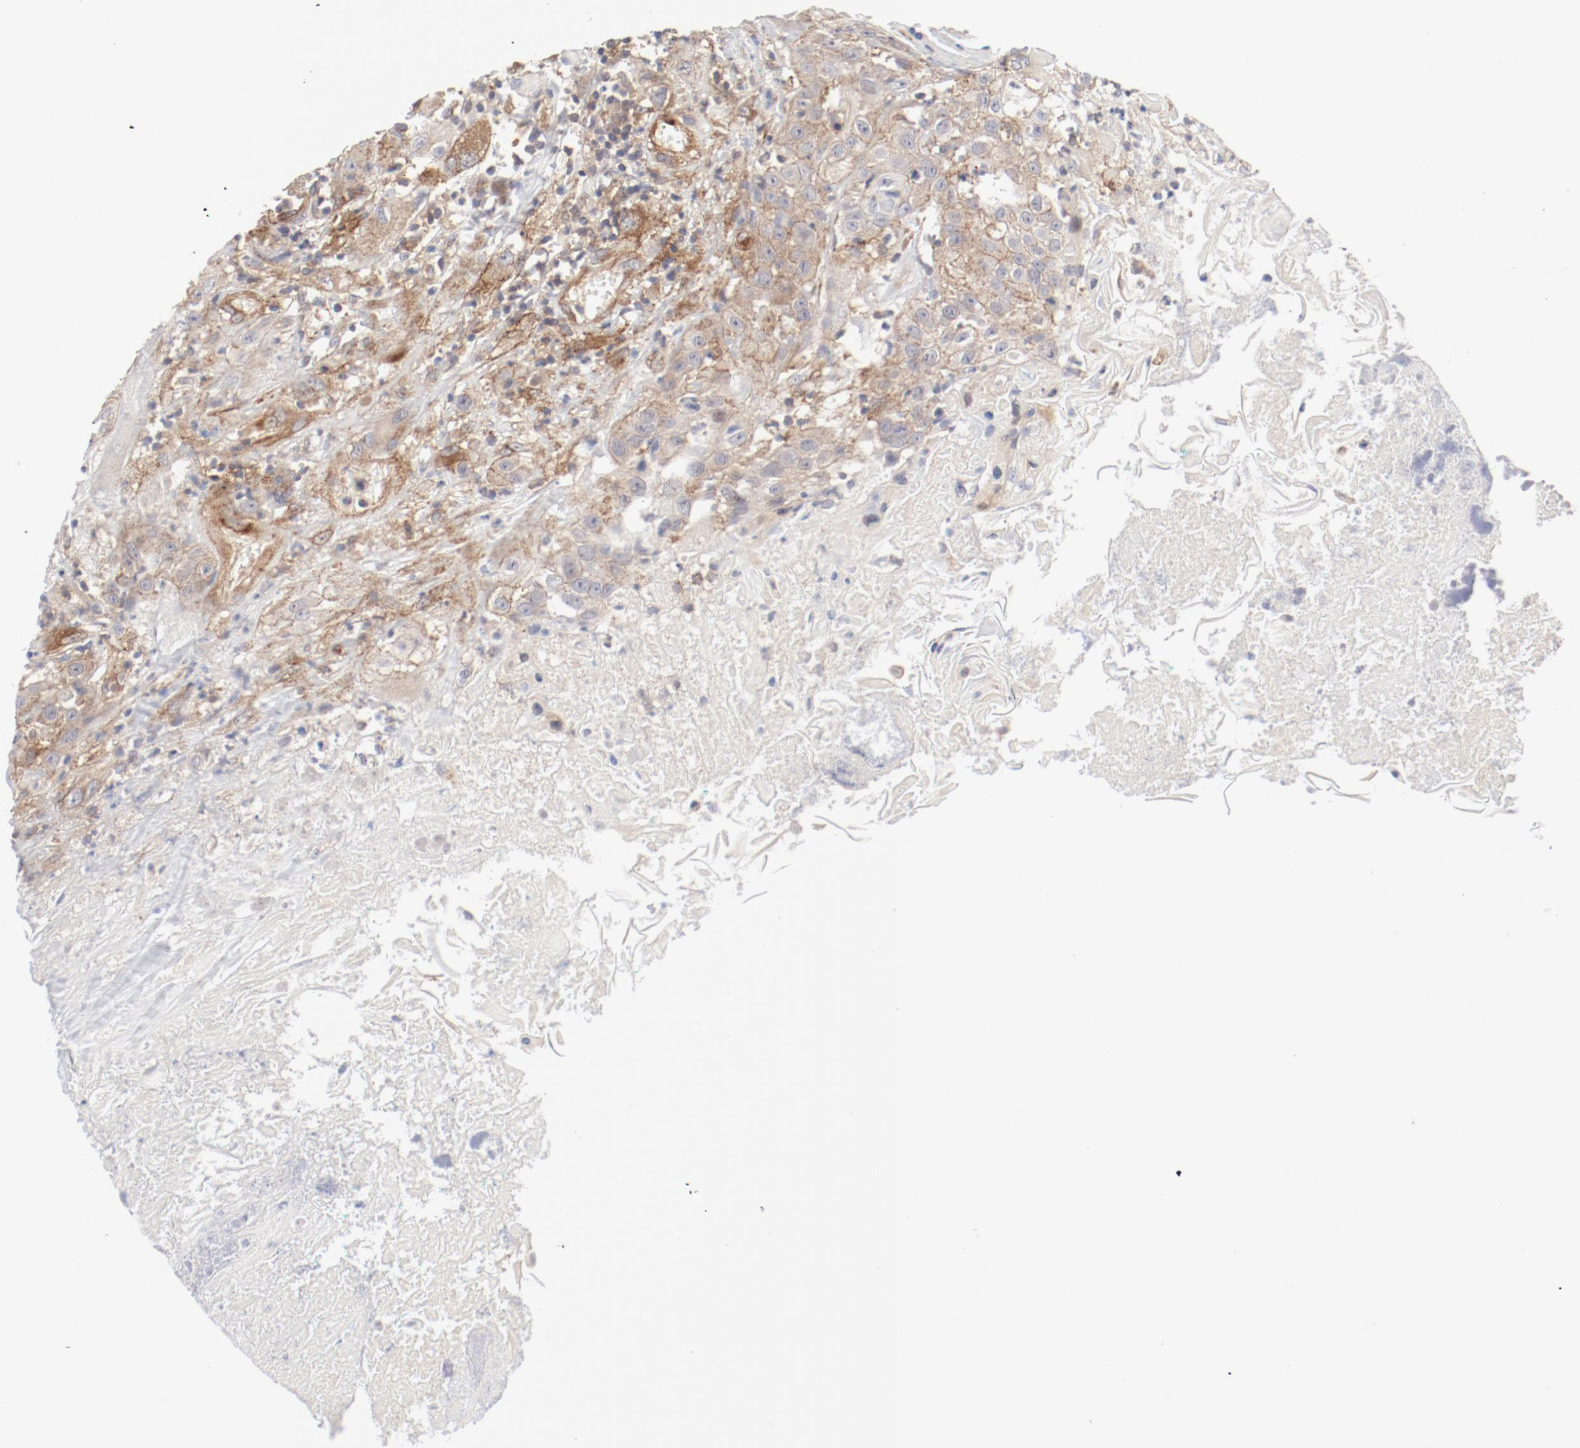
{"staining": {"intensity": "moderate", "quantity": ">75%", "location": "cytoplasmic/membranous"}, "tissue": "head and neck cancer", "cell_type": "Tumor cells", "image_type": "cancer", "snomed": [{"axis": "morphology", "description": "Squamous cell carcinoma, NOS"}, {"axis": "topography", "description": "Head-Neck"}], "caption": "Squamous cell carcinoma (head and neck) stained for a protein demonstrates moderate cytoplasmic/membranous positivity in tumor cells.", "gene": "AP2A1", "patient": {"sex": "female", "age": 84}}